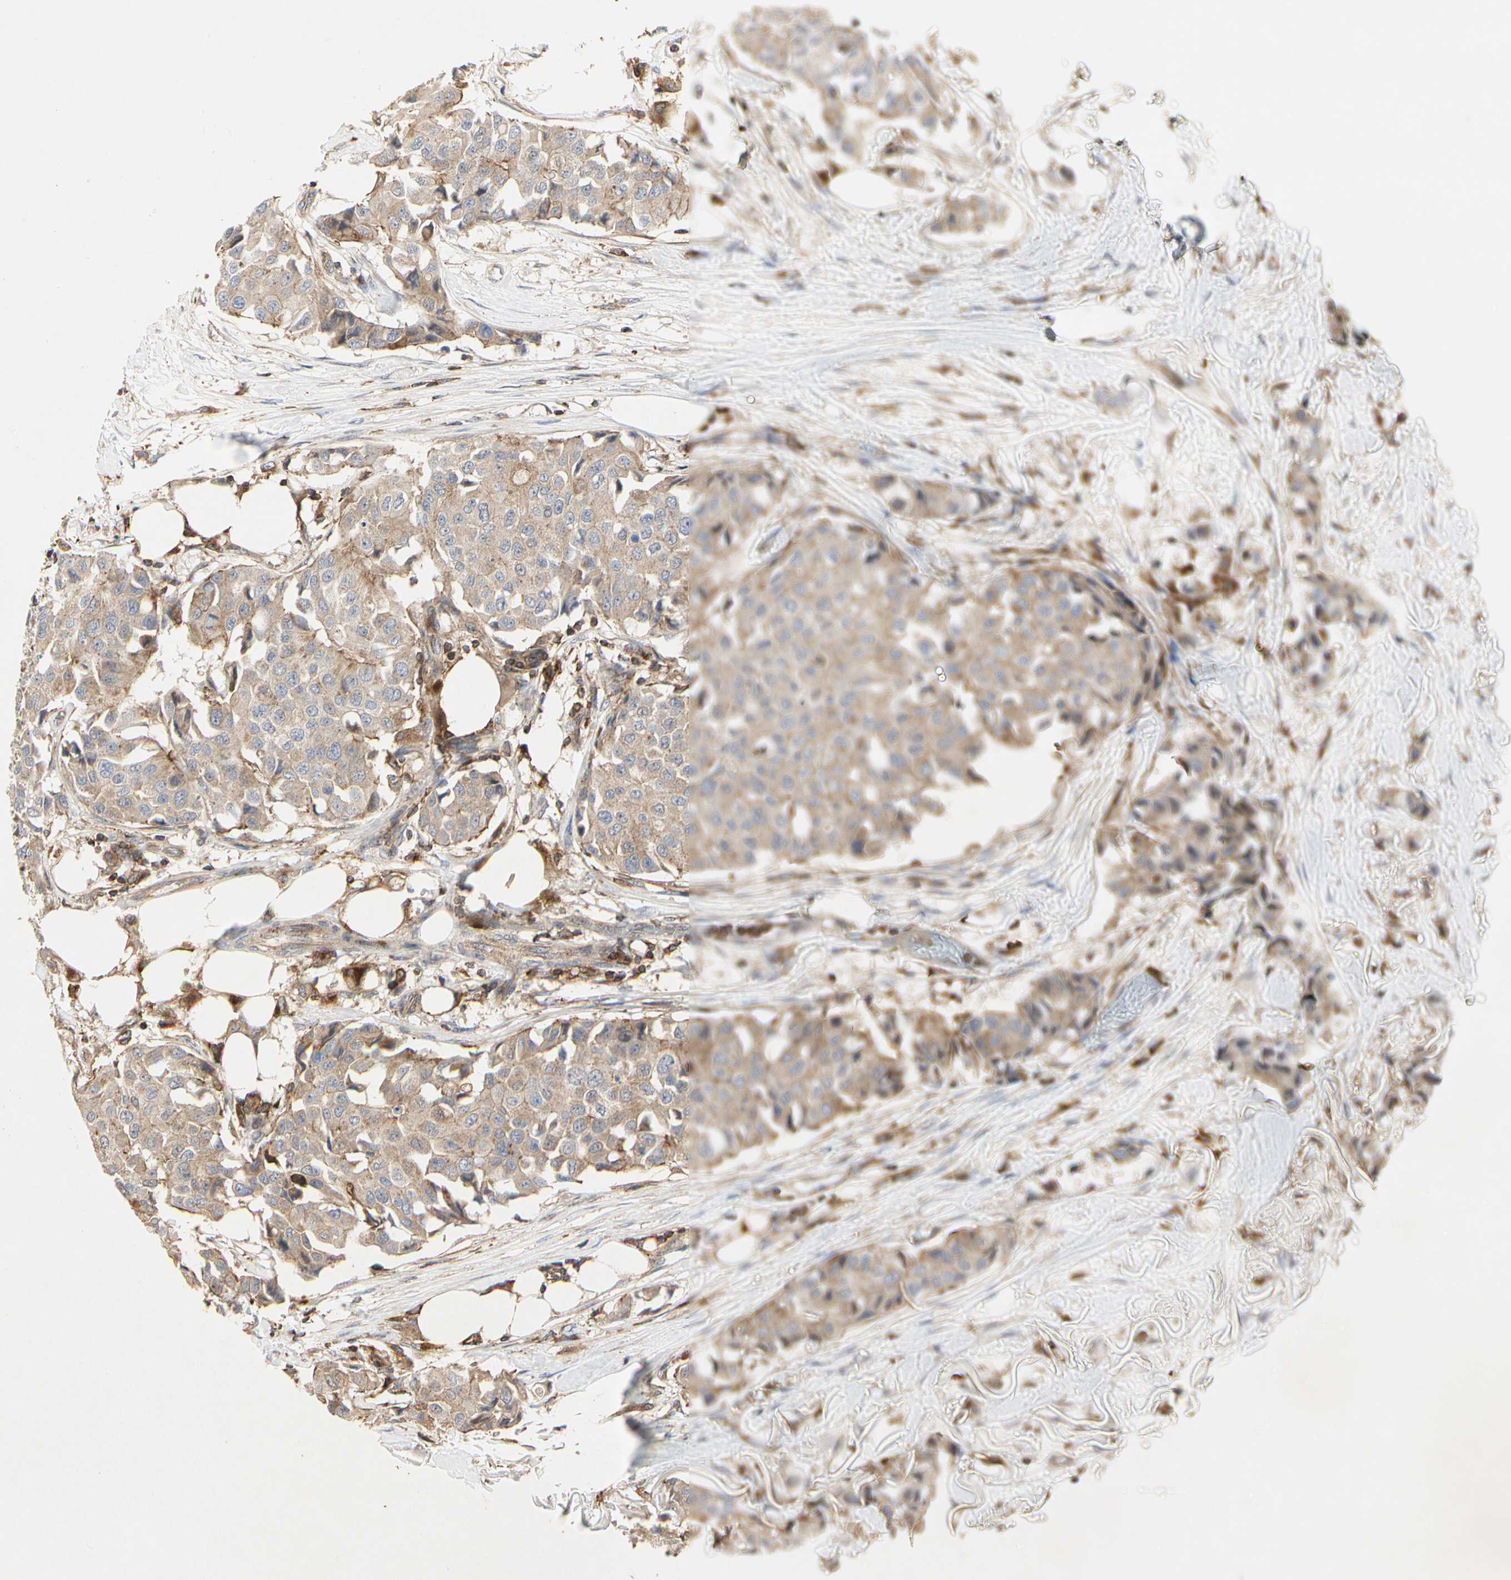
{"staining": {"intensity": "moderate", "quantity": ">75%", "location": "cytoplasmic/membranous"}, "tissue": "breast cancer", "cell_type": "Tumor cells", "image_type": "cancer", "snomed": [{"axis": "morphology", "description": "Duct carcinoma"}, {"axis": "topography", "description": "Breast"}], "caption": "Breast infiltrating ductal carcinoma stained for a protein reveals moderate cytoplasmic/membranous positivity in tumor cells.", "gene": "NAPG", "patient": {"sex": "female", "age": 80}}